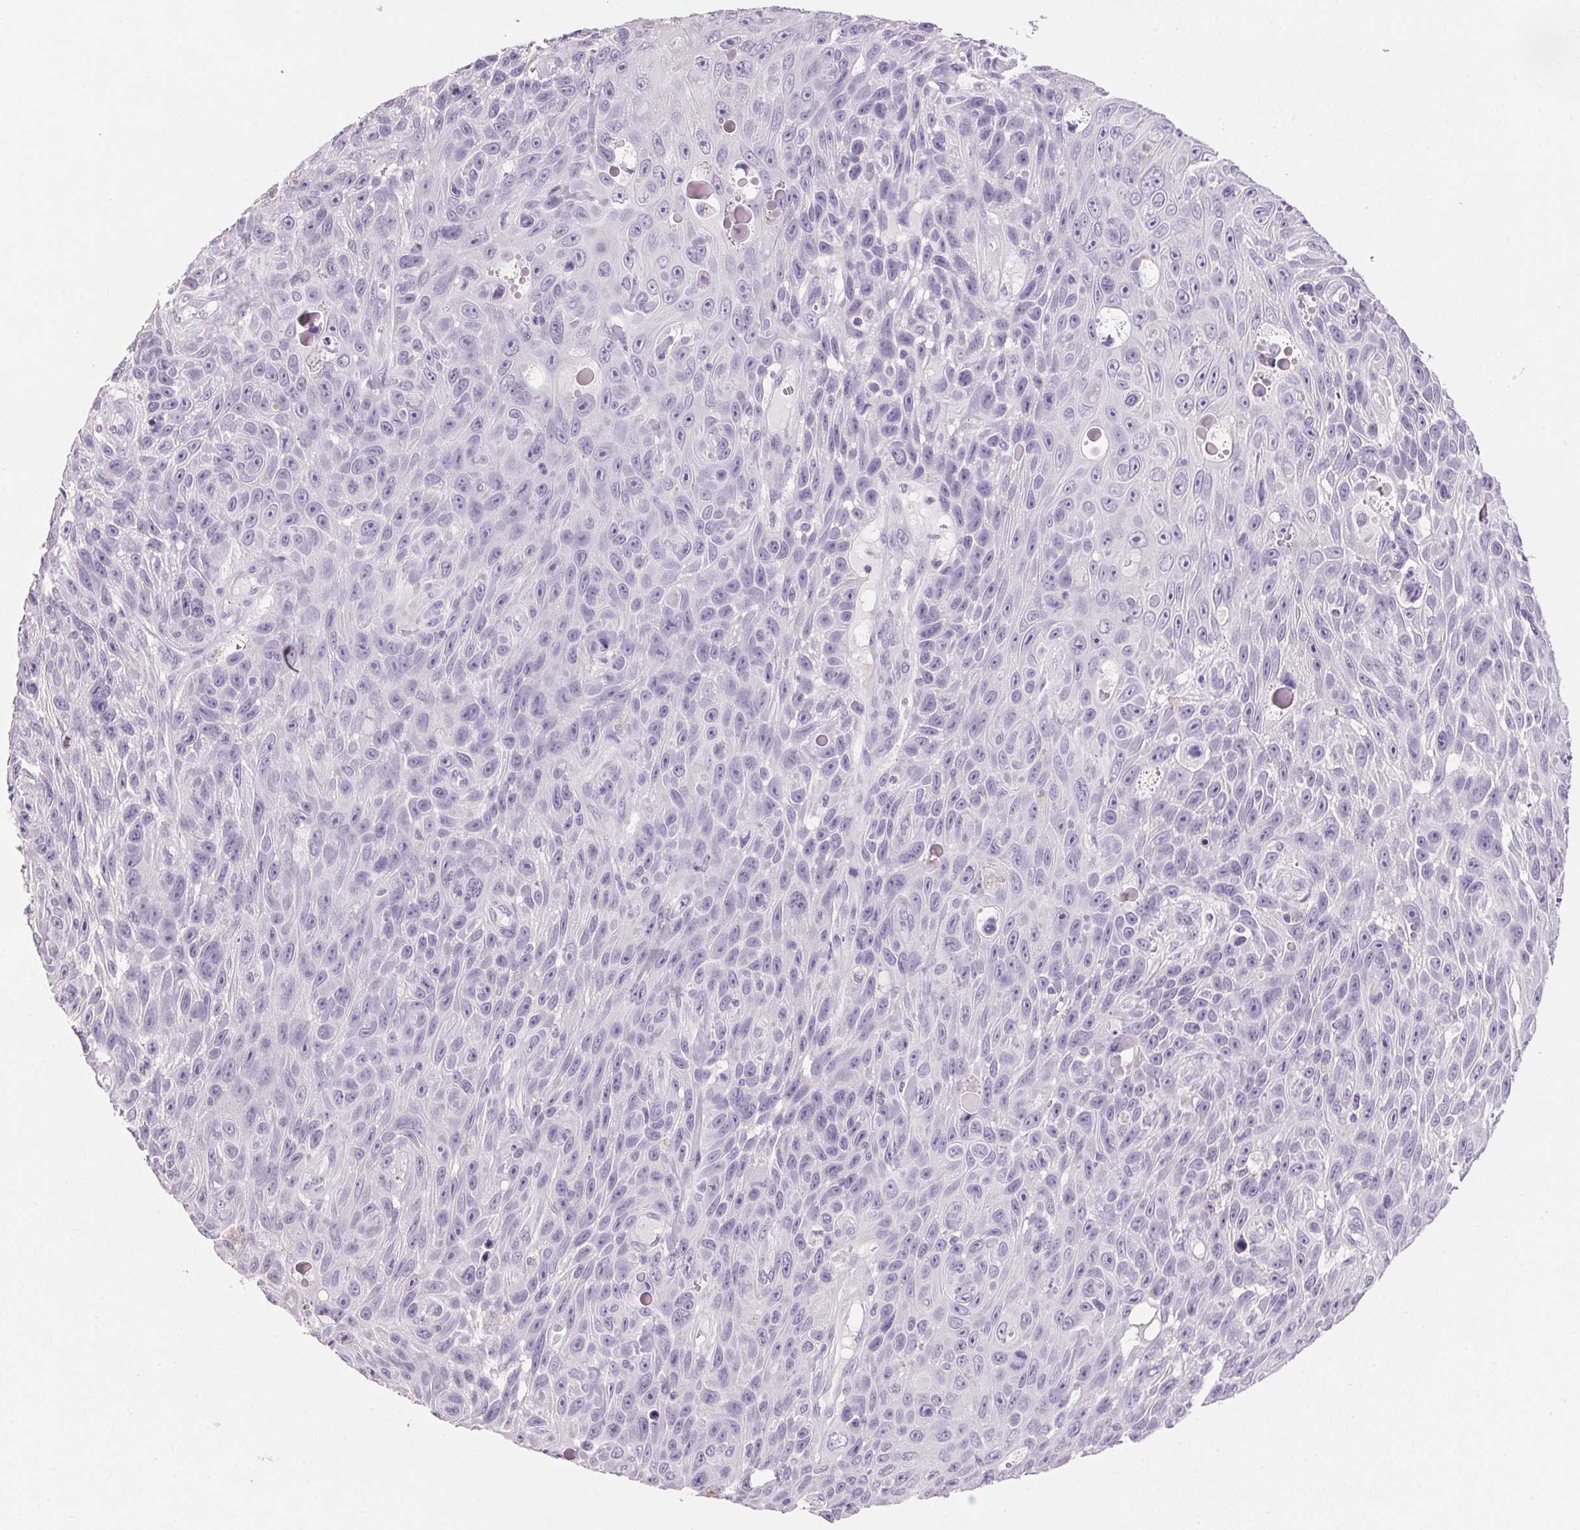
{"staining": {"intensity": "negative", "quantity": "none", "location": "none"}, "tissue": "skin cancer", "cell_type": "Tumor cells", "image_type": "cancer", "snomed": [{"axis": "morphology", "description": "Squamous cell carcinoma, NOS"}, {"axis": "topography", "description": "Skin"}], "caption": "IHC micrograph of skin cancer stained for a protein (brown), which displays no staining in tumor cells.", "gene": "PPP1R1A", "patient": {"sex": "male", "age": 82}}